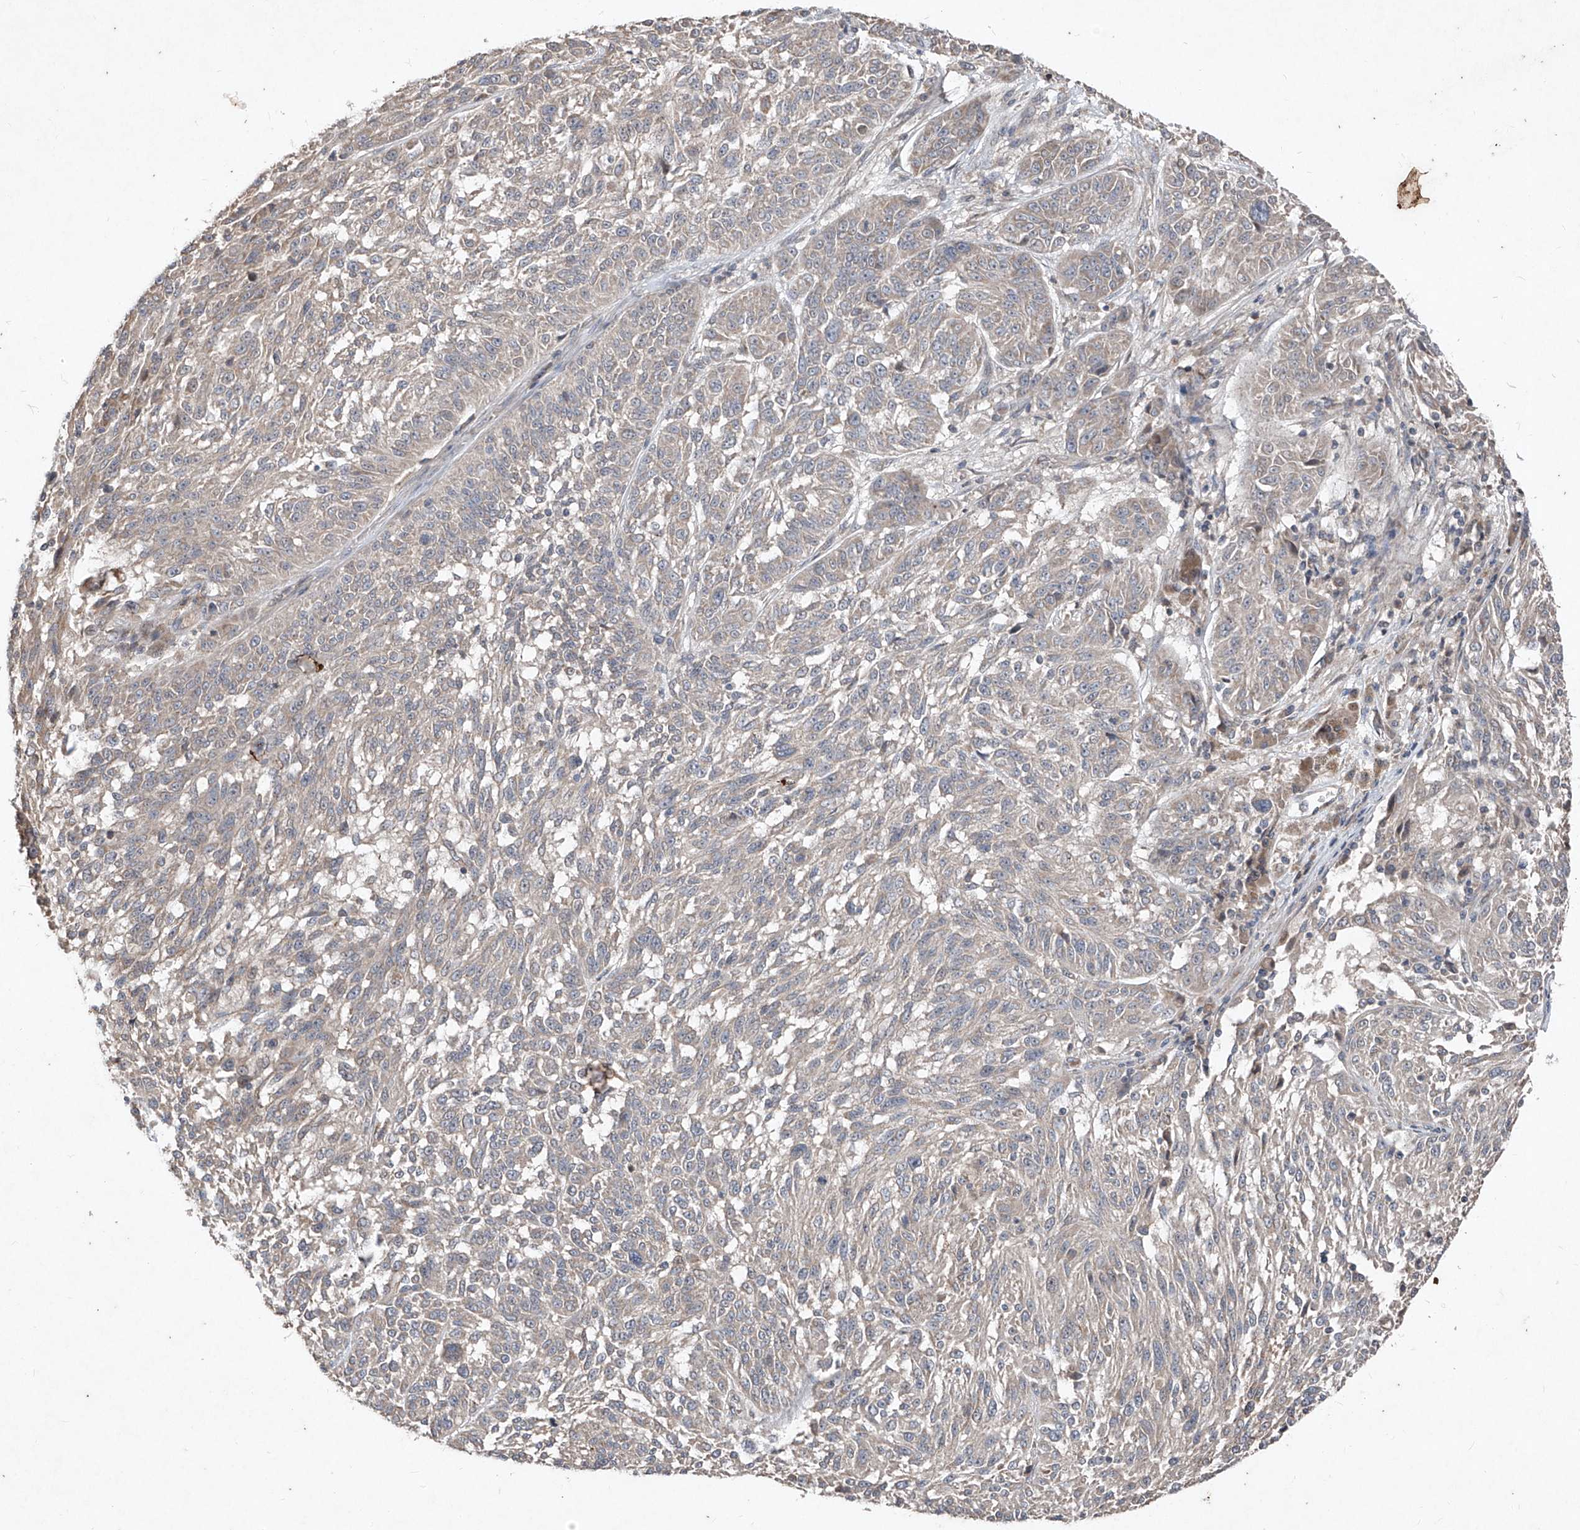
{"staining": {"intensity": "weak", "quantity": "<25%", "location": "cytoplasmic/membranous"}, "tissue": "melanoma", "cell_type": "Tumor cells", "image_type": "cancer", "snomed": [{"axis": "morphology", "description": "Malignant melanoma, NOS"}, {"axis": "topography", "description": "Skin"}], "caption": "Immunohistochemical staining of human malignant melanoma shows no significant expression in tumor cells.", "gene": "ABCD3", "patient": {"sex": "male", "age": 53}}